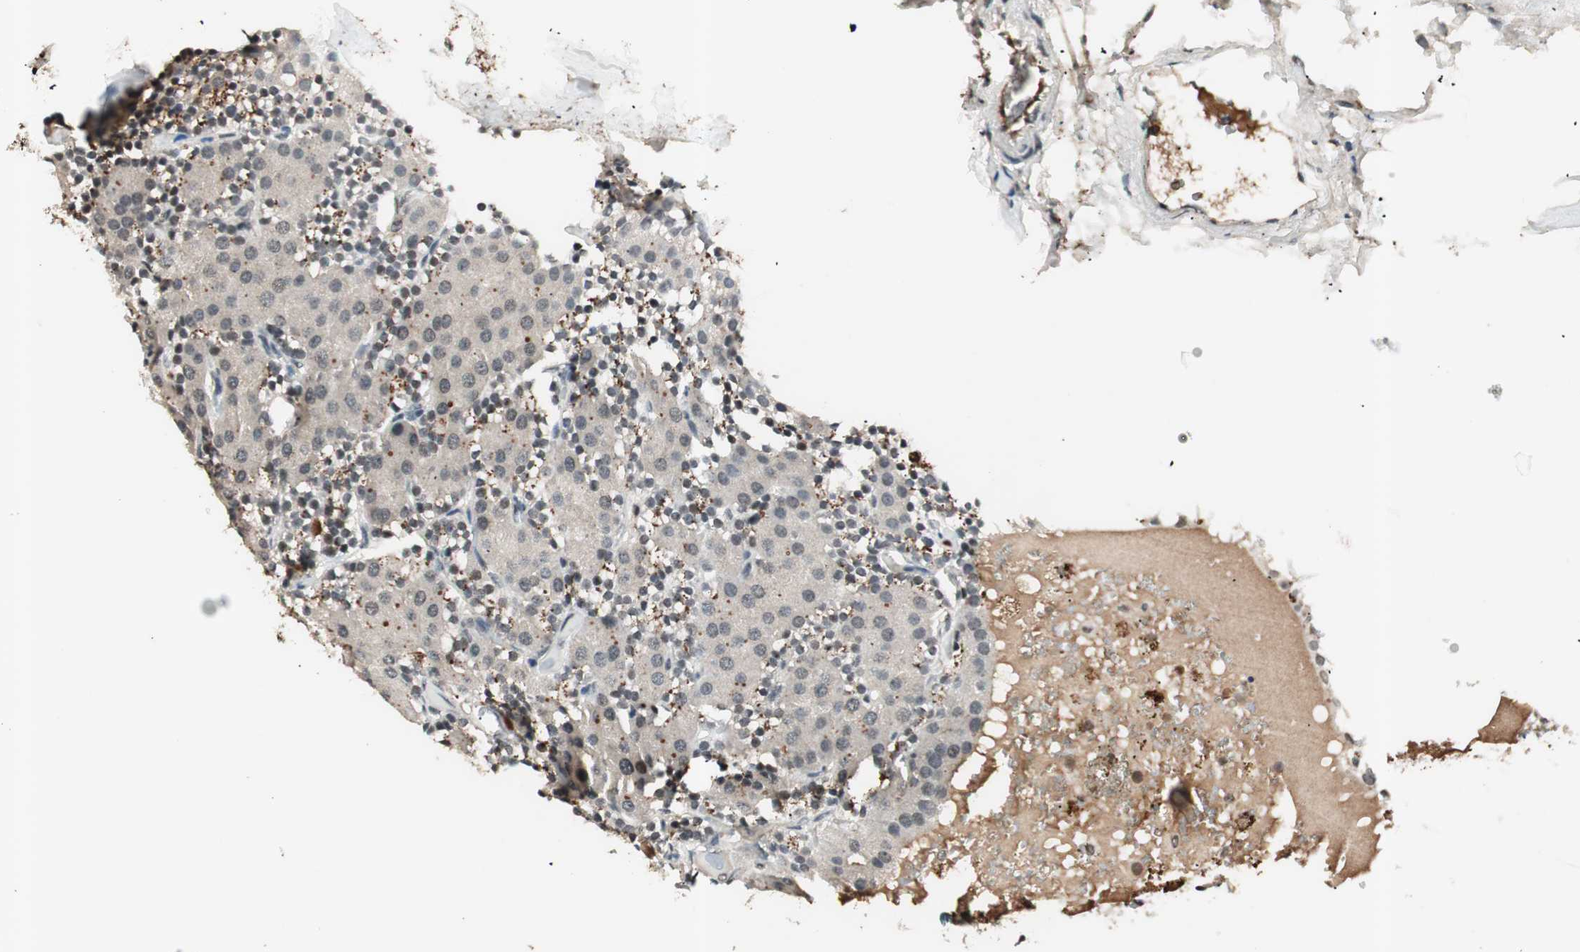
{"staining": {"intensity": "weak", "quantity": "<25%", "location": "nuclear"}, "tissue": "parathyroid gland", "cell_type": "Glandular cells", "image_type": "normal", "snomed": [{"axis": "morphology", "description": "Normal tissue, NOS"}, {"axis": "morphology", "description": "Adenoma, NOS"}, {"axis": "topography", "description": "Parathyroid gland"}], "caption": "Immunohistochemistry micrograph of normal parathyroid gland stained for a protein (brown), which shows no positivity in glandular cells. Brightfield microscopy of immunohistochemistry (IHC) stained with DAB (brown) and hematoxylin (blue), captured at high magnification.", "gene": "NFRKB", "patient": {"sex": "female", "age": 86}}